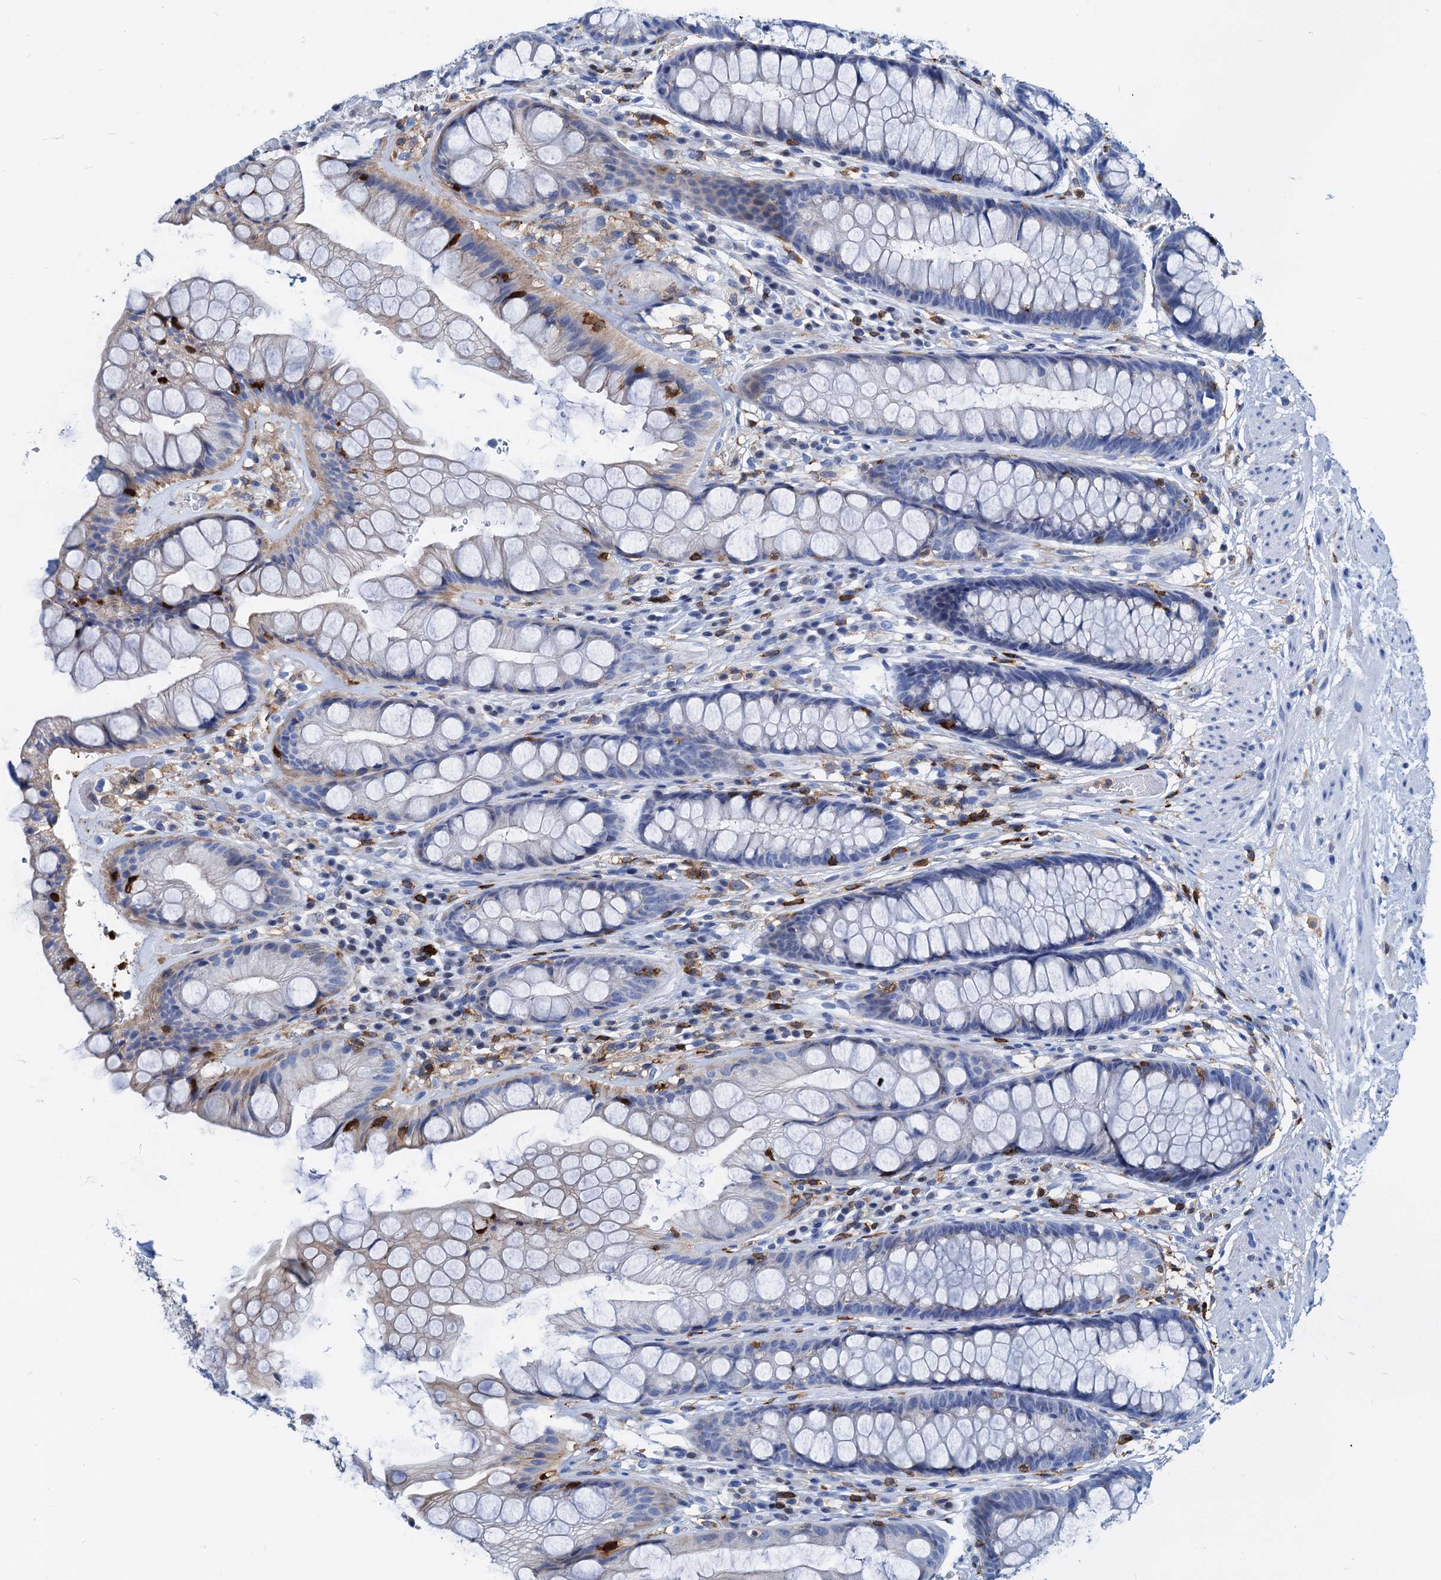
{"staining": {"intensity": "weak", "quantity": "25%-75%", "location": "cytoplasmic/membranous"}, "tissue": "rectum", "cell_type": "Glandular cells", "image_type": "normal", "snomed": [{"axis": "morphology", "description": "Normal tissue, NOS"}, {"axis": "topography", "description": "Rectum"}], "caption": "Immunohistochemistry histopathology image of normal rectum: human rectum stained using IHC reveals low levels of weak protein expression localized specifically in the cytoplasmic/membranous of glandular cells, appearing as a cytoplasmic/membranous brown color.", "gene": "LCP2", "patient": {"sex": "male", "age": 74}}